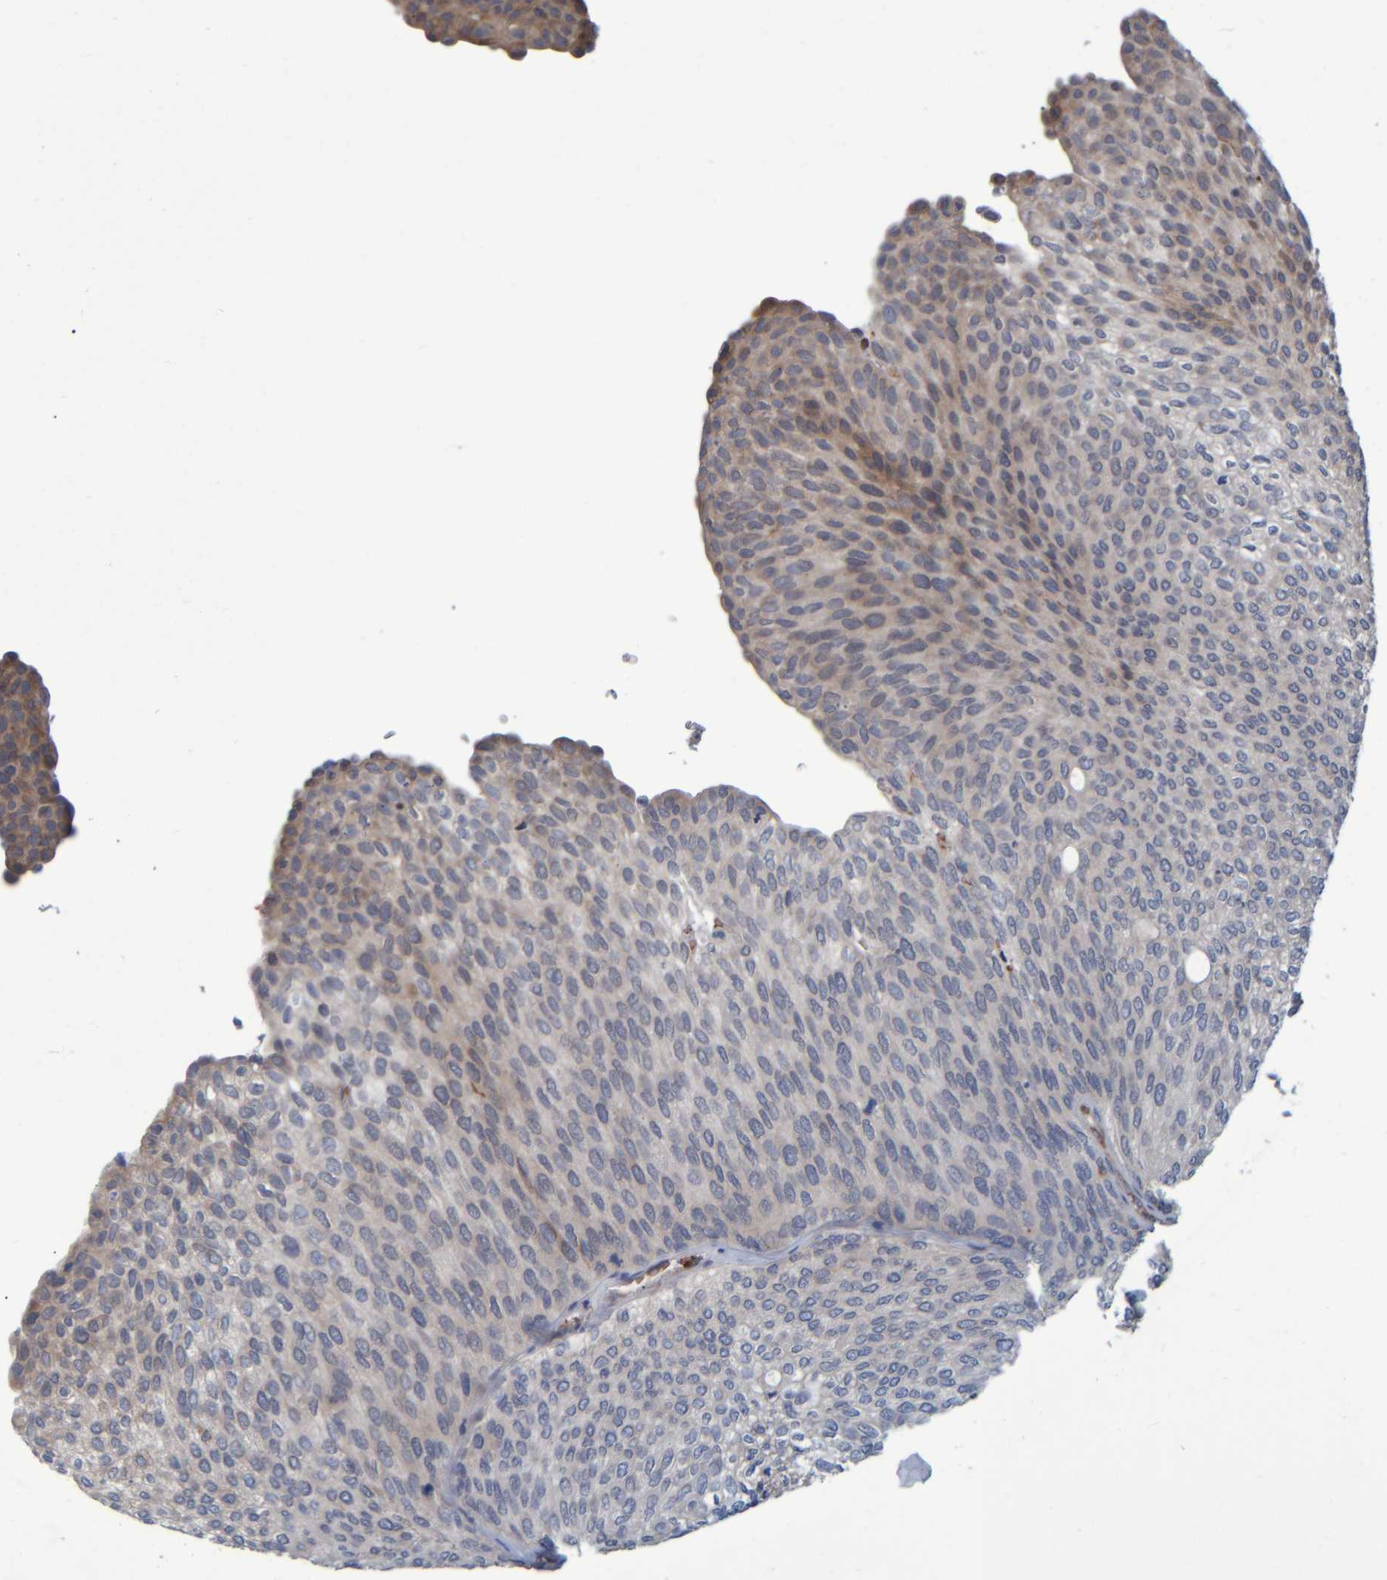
{"staining": {"intensity": "weak", "quantity": "25%-75%", "location": "cytoplasmic/membranous"}, "tissue": "urothelial cancer", "cell_type": "Tumor cells", "image_type": "cancer", "snomed": [{"axis": "morphology", "description": "Urothelial carcinoma, Low grade"}, {"axis": "topography", "description": "Urinary bladder"}], "caption": "Protein analysis of urothelial carcinoma (low-grade) tissue reveals weak cytoplasmic/membranous staining in approximately 25%-75% of tumor cells. (DAB (3,3'-diaminobenzidine) = brown stain, brightfield microscopy at high magnification).", "gene": "SPAG5", "patient": {"sex": "female", "age": 79}}